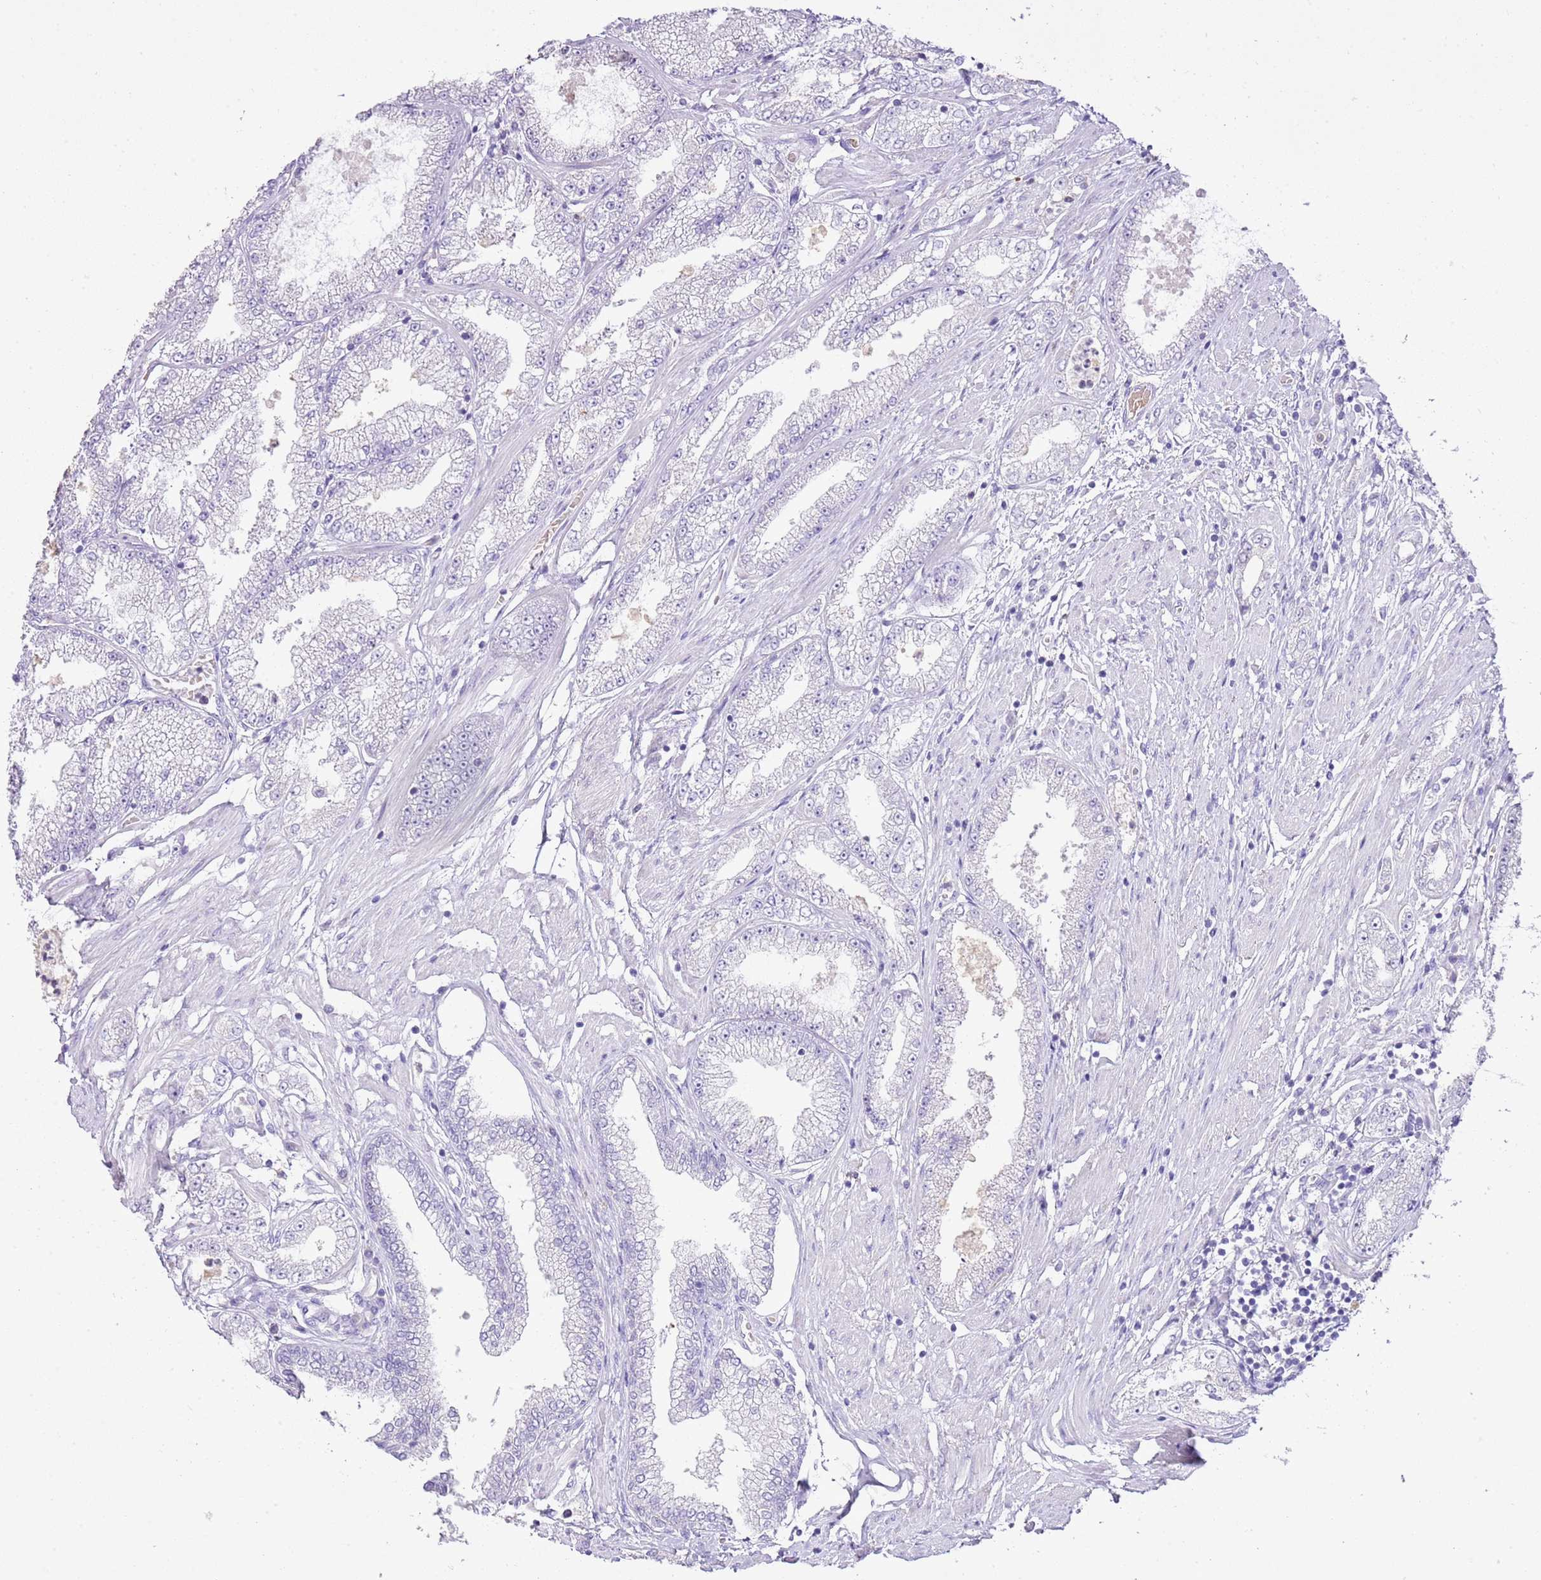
{"staining": {"intensity": "negative", "quantity": "none", "location": "none"}, "tissue": "prostate cancer", "cell_type": "Tumor cells", "image_type": "cancer", "snomed": [{"axis": "morphology", "description": "Adenocarcinoma, High grade"}, {"axis": "topography", "description": "Prostate"}], "caption": "Immunohistochemistry (IHC) photomicrograph of prostate cancer stained for a protein (brown), which exhibits no expression in tumor cells.", "gene": "XPO7", "patient": {"sex": "male", "age": 69}}